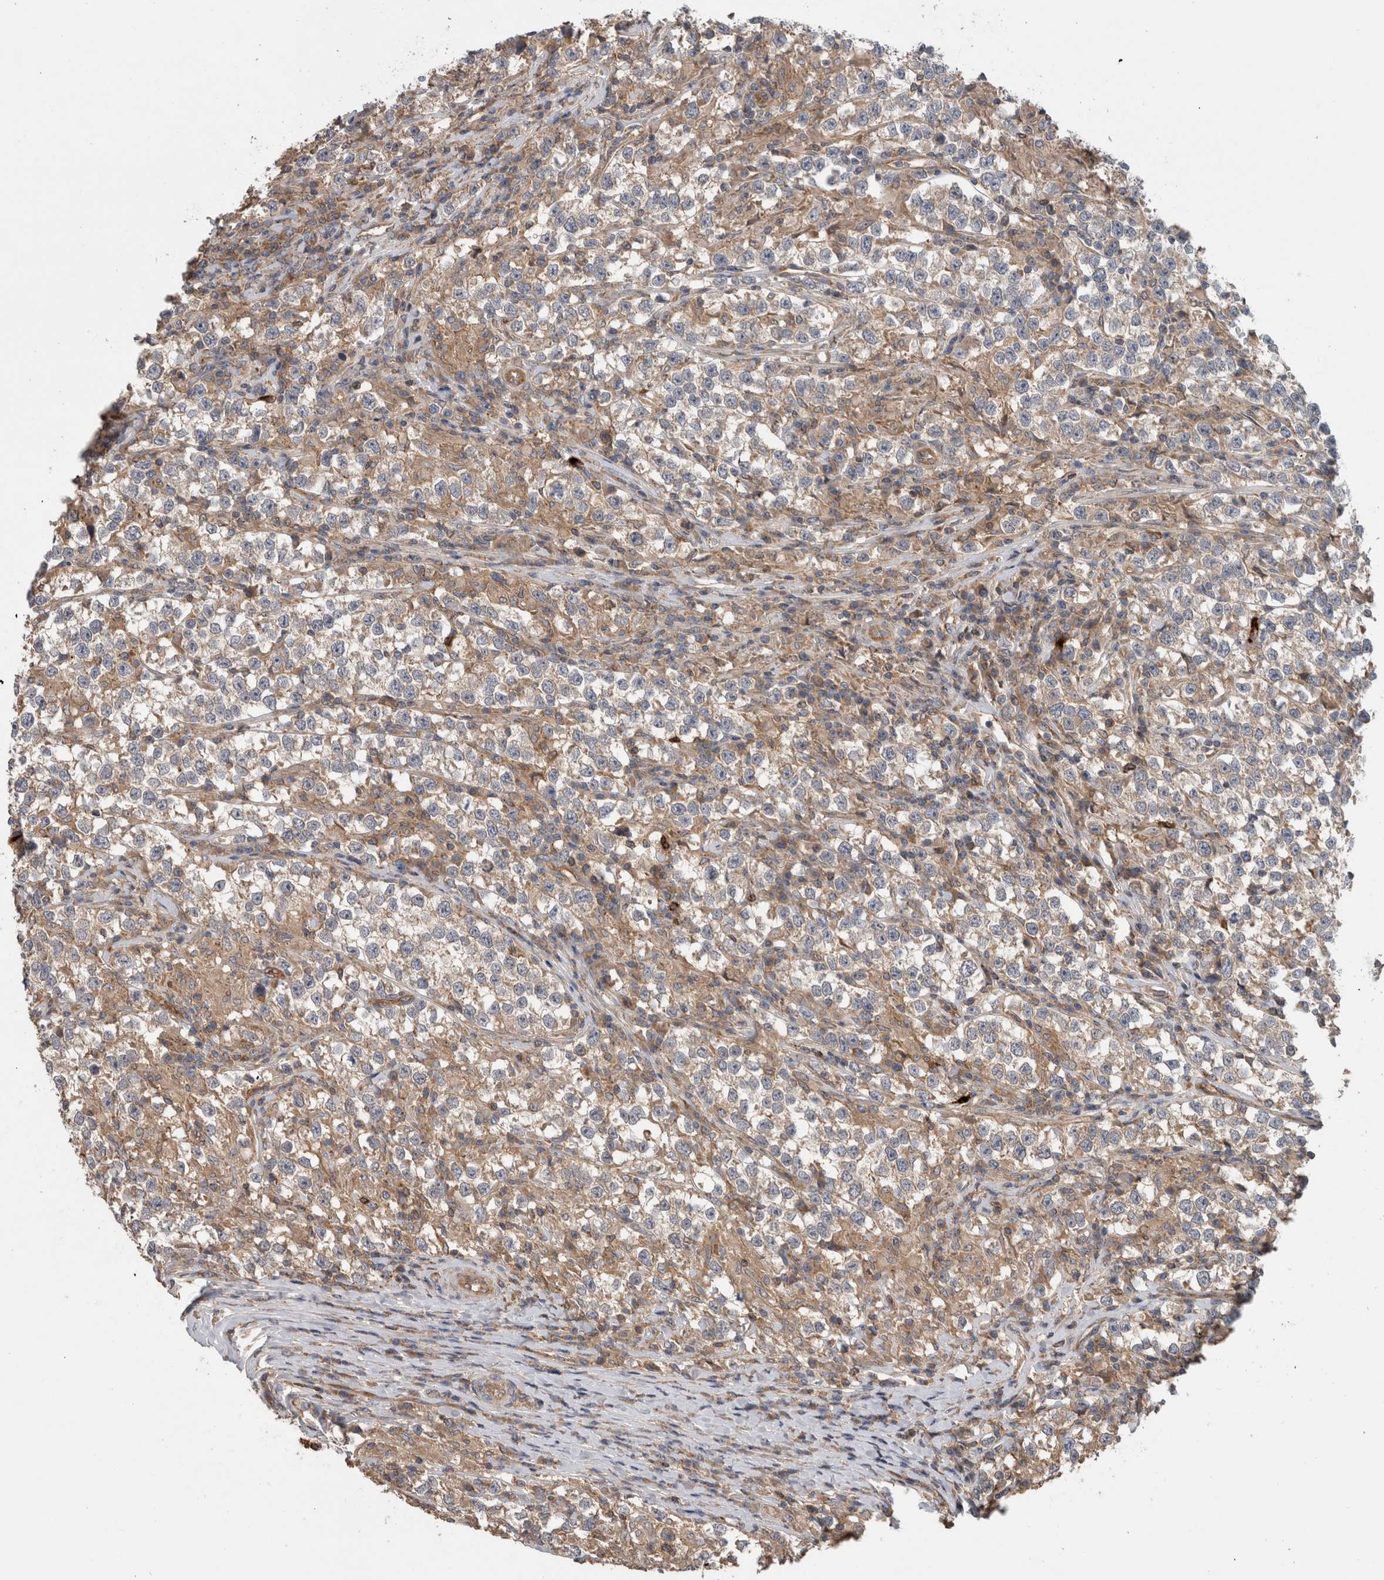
{"staining": {"intensity": "weak", "quantity": "<25%", "location": "cytoplasmic/membranous"}, "tissue": "testis cancer", "cell_type": "Tumor cells", "image_type": "cancer", "snomed": [{"axis": "morphology", "description": "Normal tissue, NOS"}, {"axis": "morphology", "description": "Seminoma, NOS"}, {"axis": "topography", "description": "Testis"}], "caption": "A high-resolution image shows immunohistochemistry (IHC) staining of testis cancer, which exhibits no significant staining in tumor cells.", "gene": "TARBP1", "patient": {"sex": "male", "age": 43}}